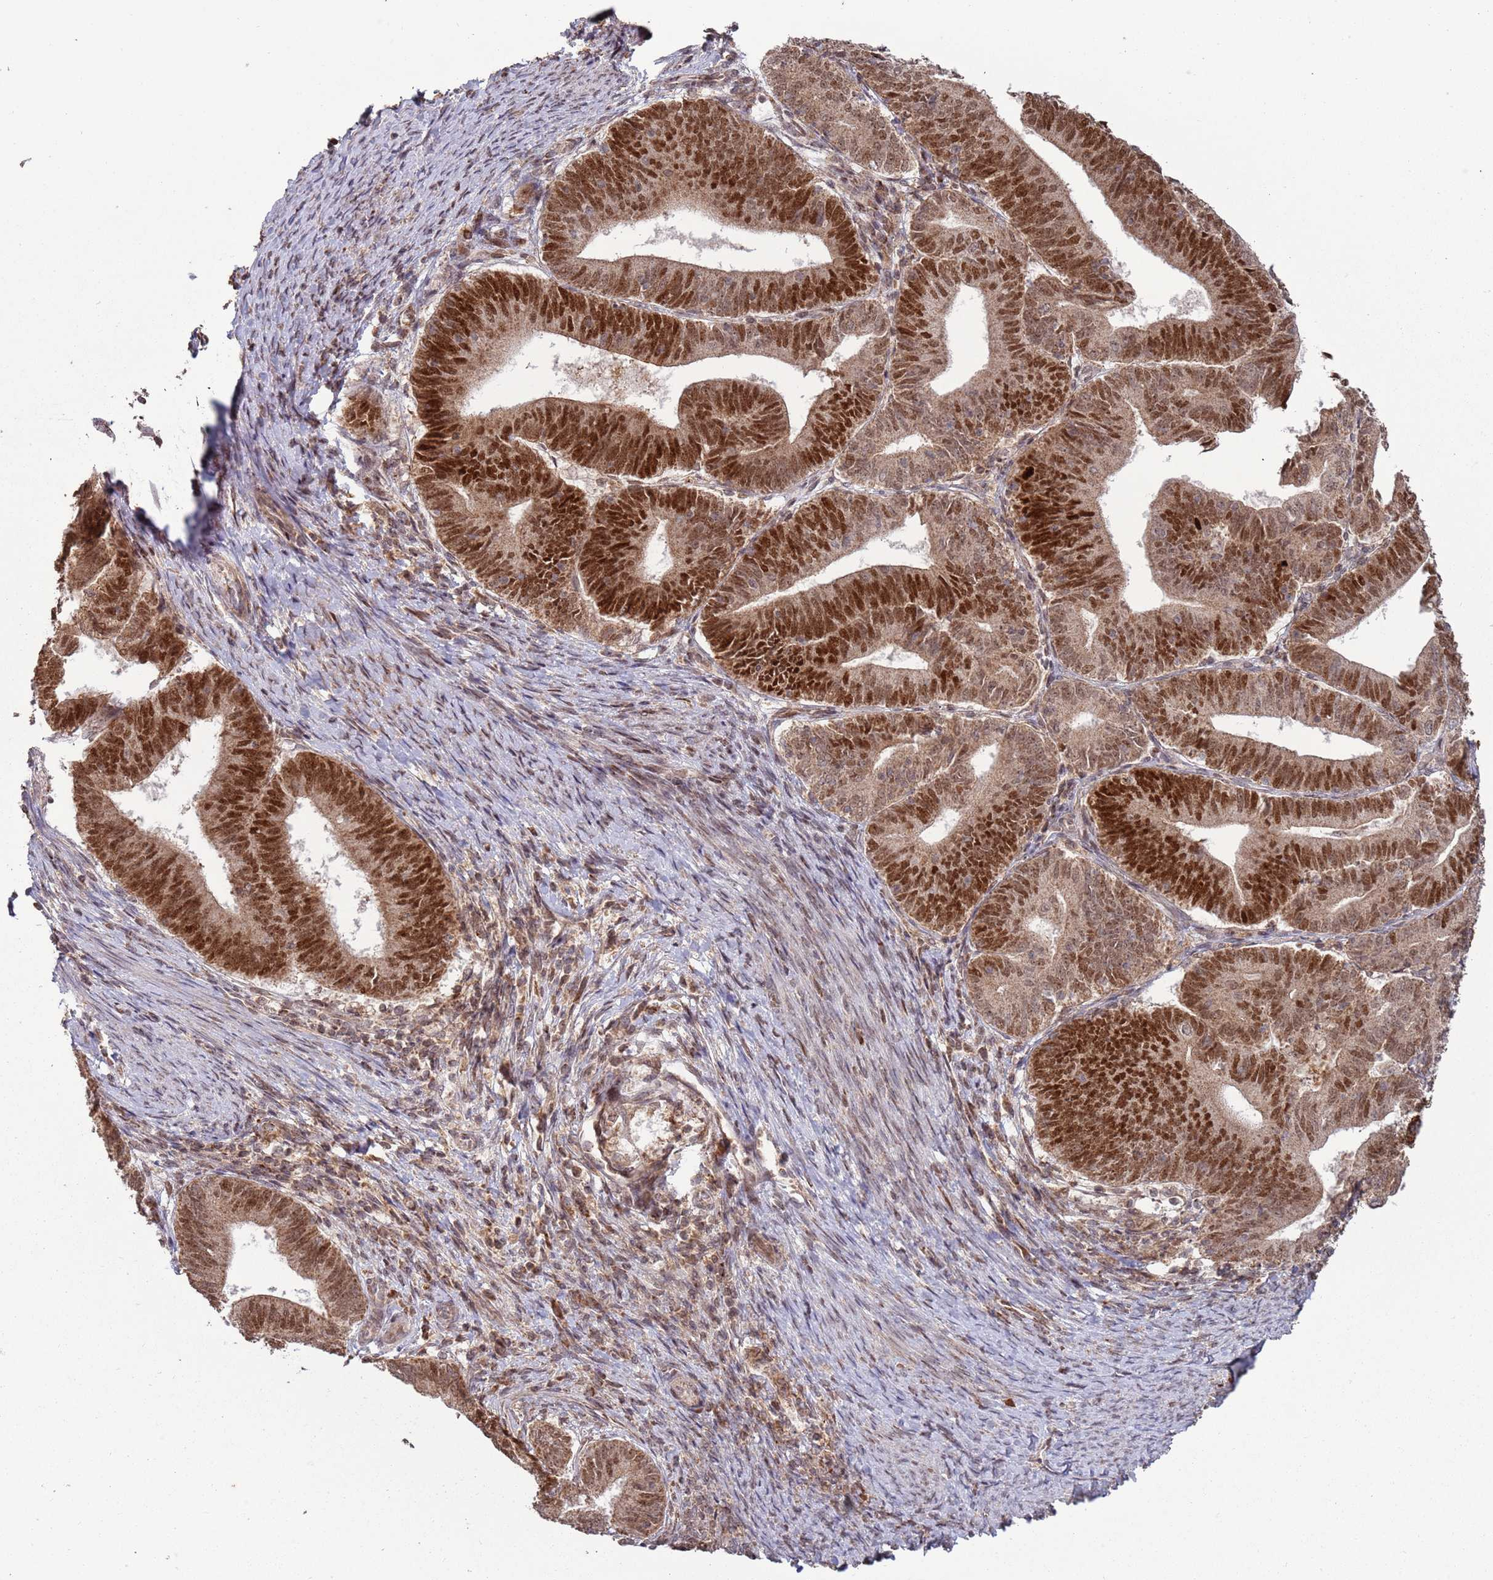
{"staining": {"intensity": "strong", "quantity": ">75%", "location": "nuclear"}, "tissue": "endometrial cancer", "cell_type": "Tumor cells", "image_type": "cancer", "snomed": [{"axis": "morphology", "description": "Adenocarcinoma, NOS"}, {"axis": "topography", "description": "Endometrium"}], "caption": "A brown stain shows strong nuclear expression of a protein in adenocarcinoma (endometrial) tumor cells.", "gene": "RCOR2", "patient": {"sex": "female", "age": 70}}